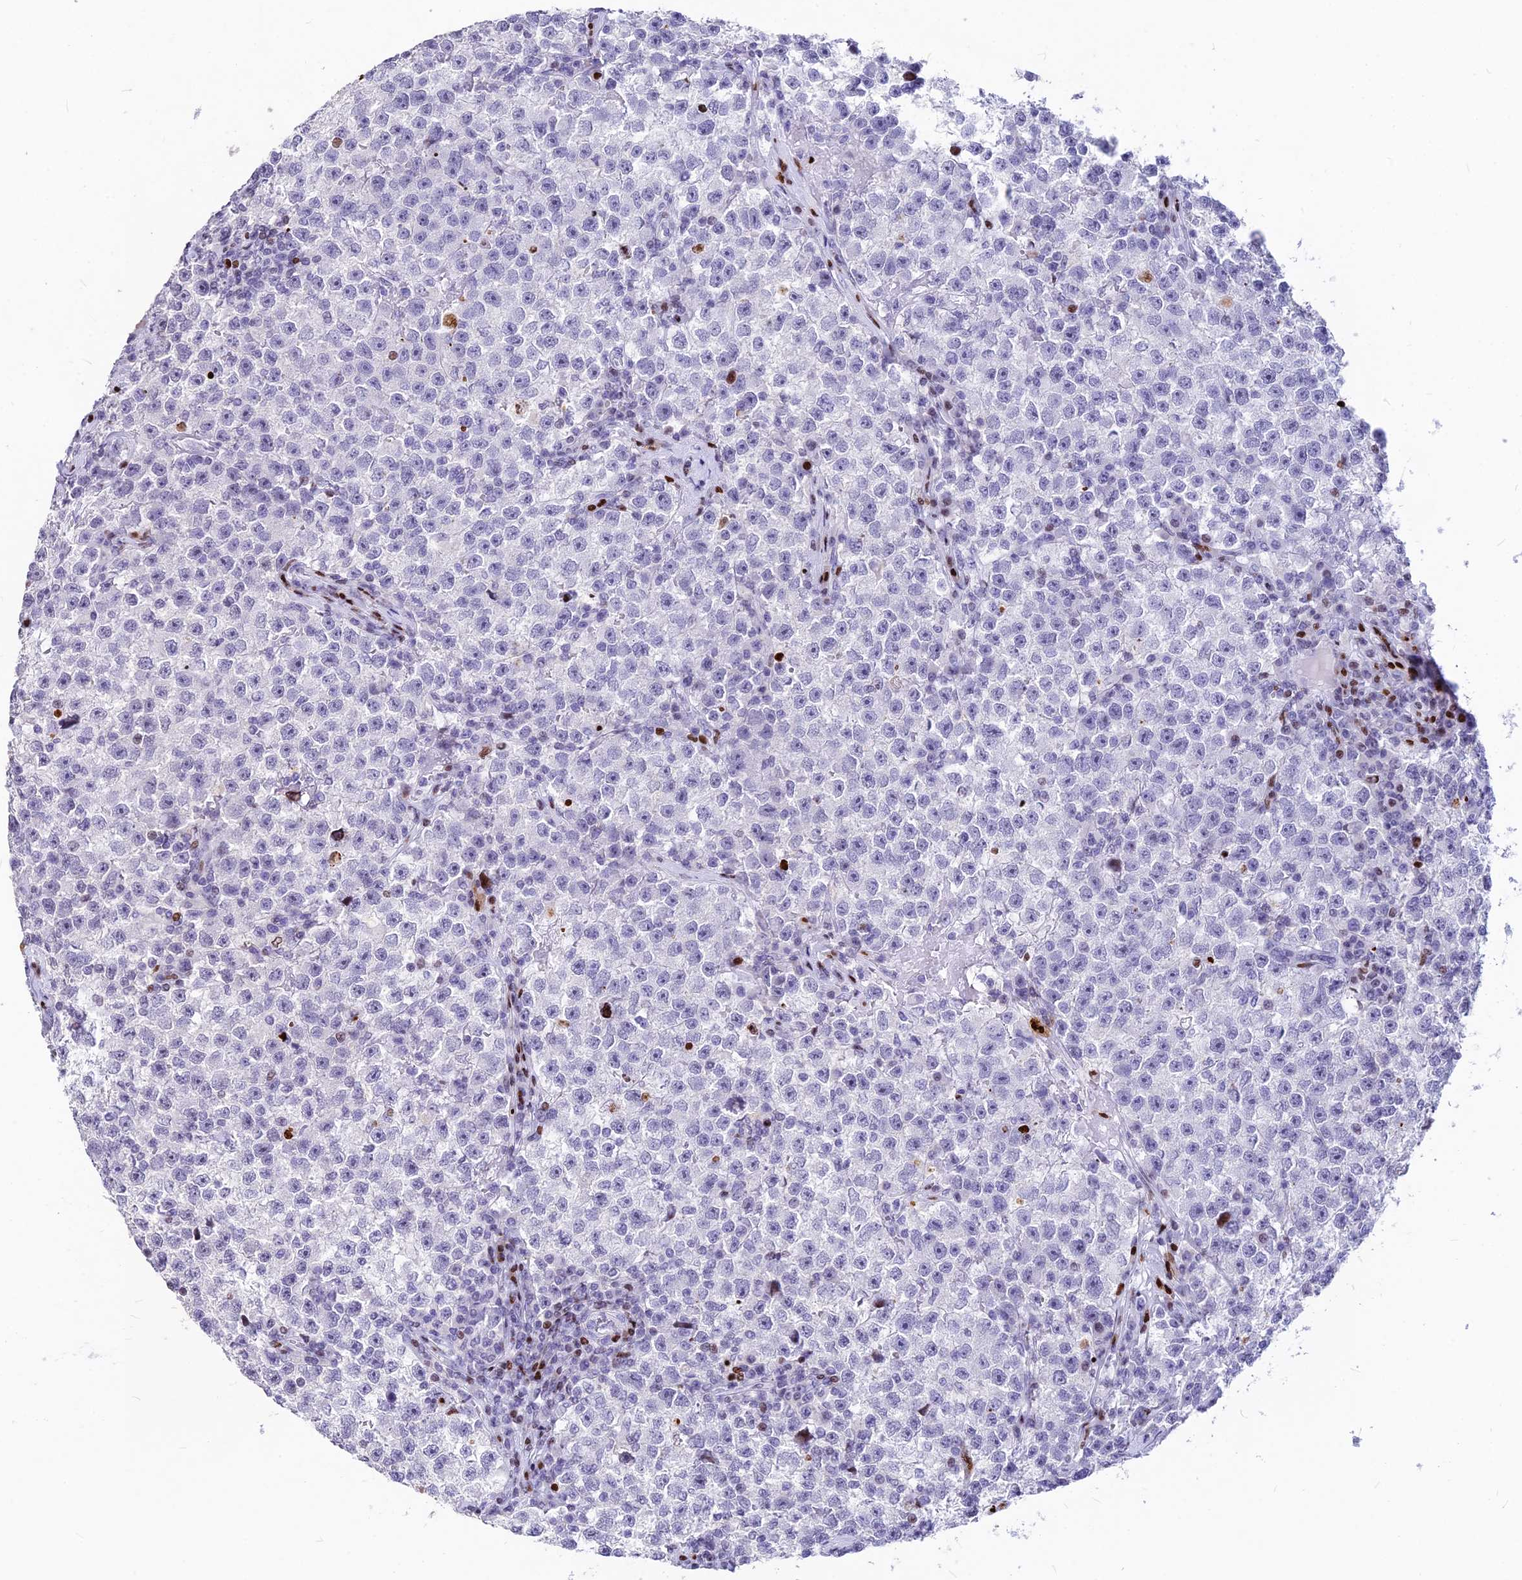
{"staining": {"intensity": "negative", "quantity": "none", "location": "none"}, "tissue": "testis cancer", "cell_type": "Tumor cells", "image_type": "cancer", "snomed": [{"axis": "morphology", "description": "Seminoma, NOS"}, {"axis": "topography", "description": "Testis"}], "caption": "Testis cancer (seminoma) was stained to show a protein in brown. There is no significant expression in tumor cells. (Brightfield microscopy of DAB immunohistochemistry at high magnification).", "gene": "PRPS1", "patient": {"sex": "male", "age": 22}}